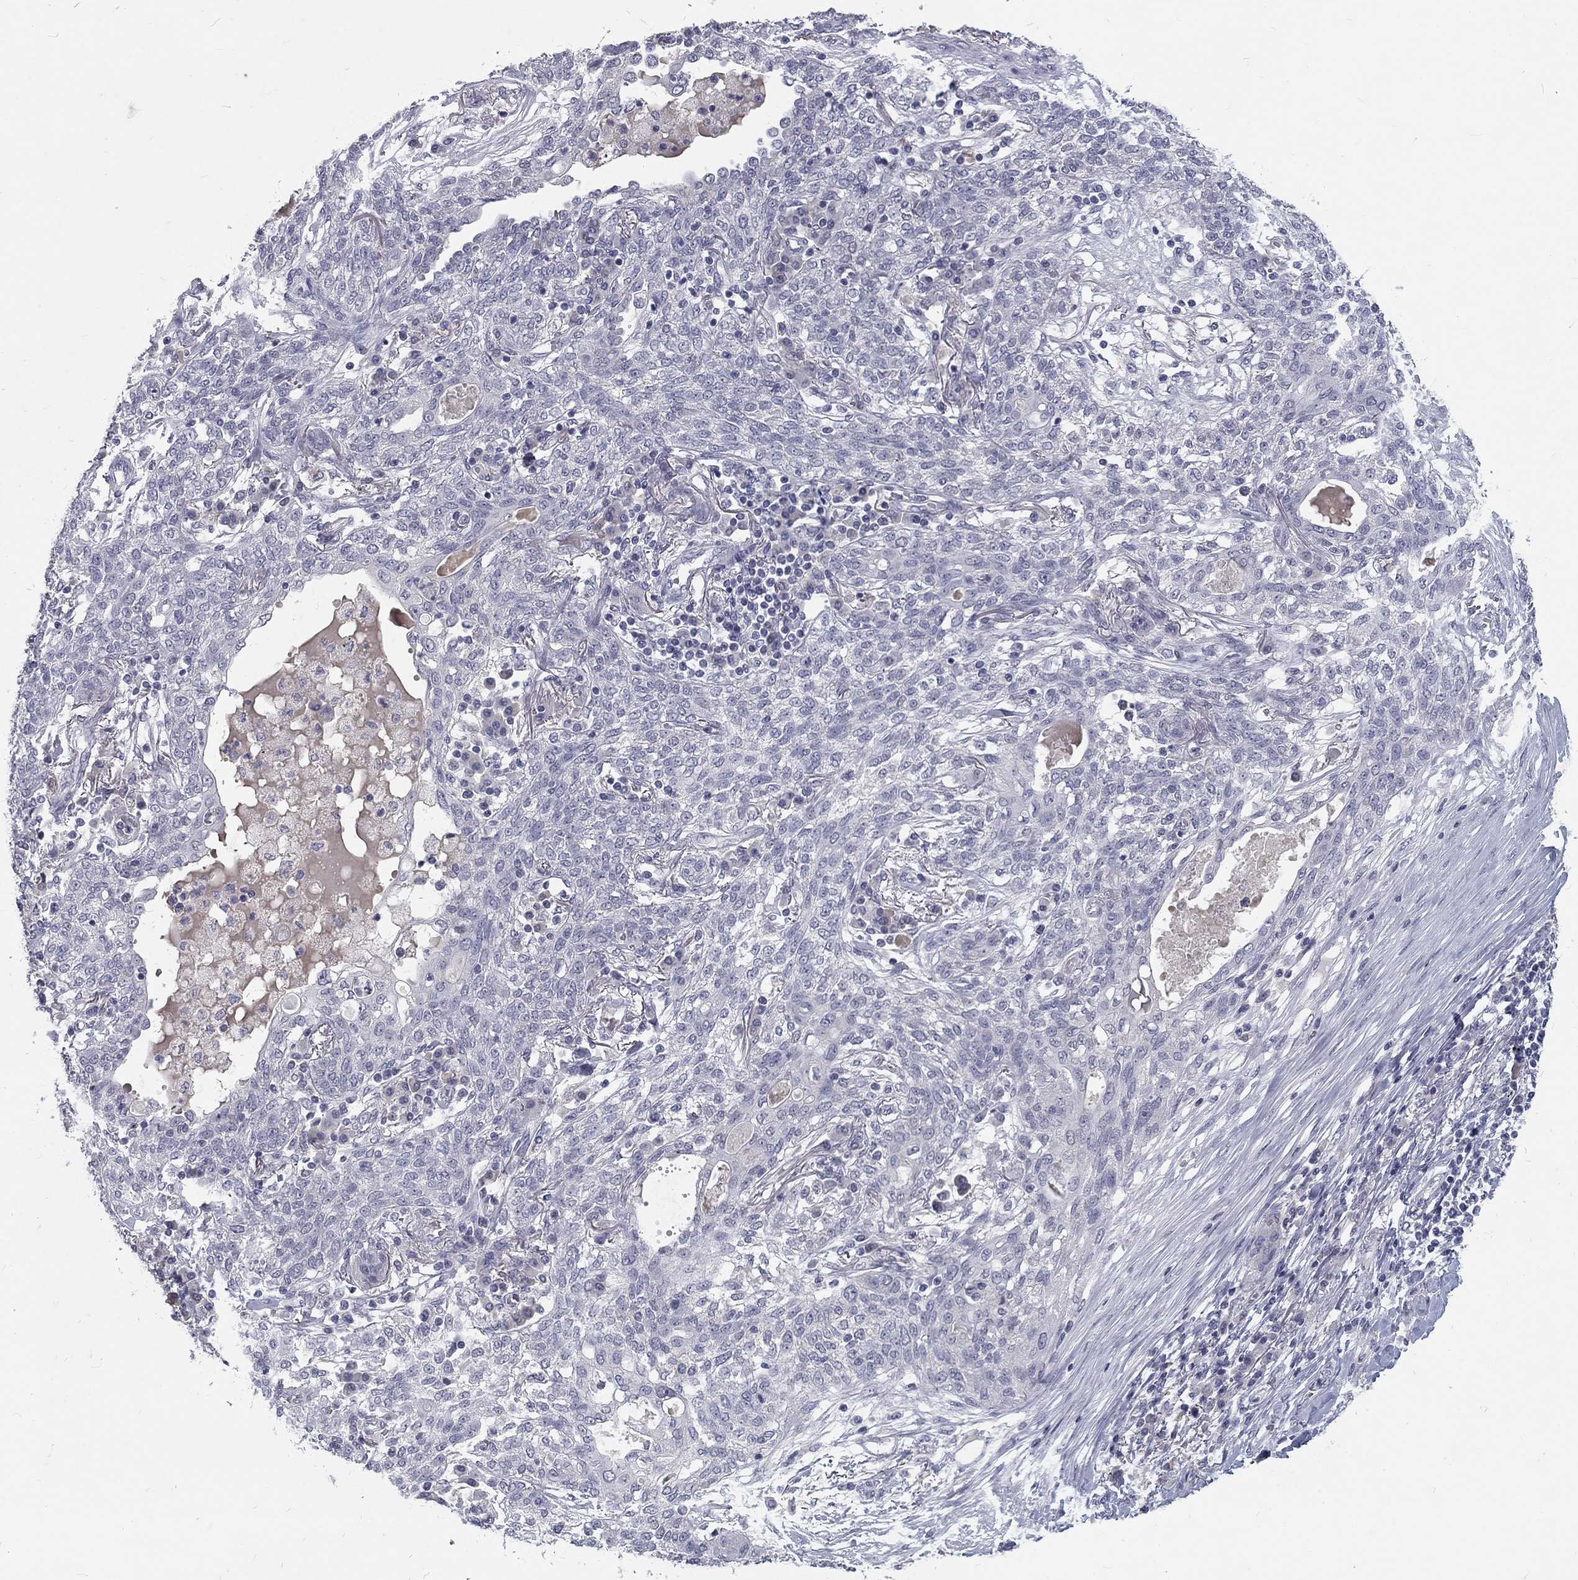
{"staining": {"intensity": "negative", "quantity": "none", "location": "none"}, "tissue": "lung cancer", "cell_type": "Tumor cells", "image_type": "cancer", "snomed": [{"axis": "morphology", "description": "Squamous cell carcinoma, NOS"}, {"axis": "topography", "description": "Lung"}], "caption": "Micrograph shows no protein expression in tumor cells of lung squamous cell carcinoma tissue.", "gene": "NOS1", "patient": {"sex": "female", "age": 70}}